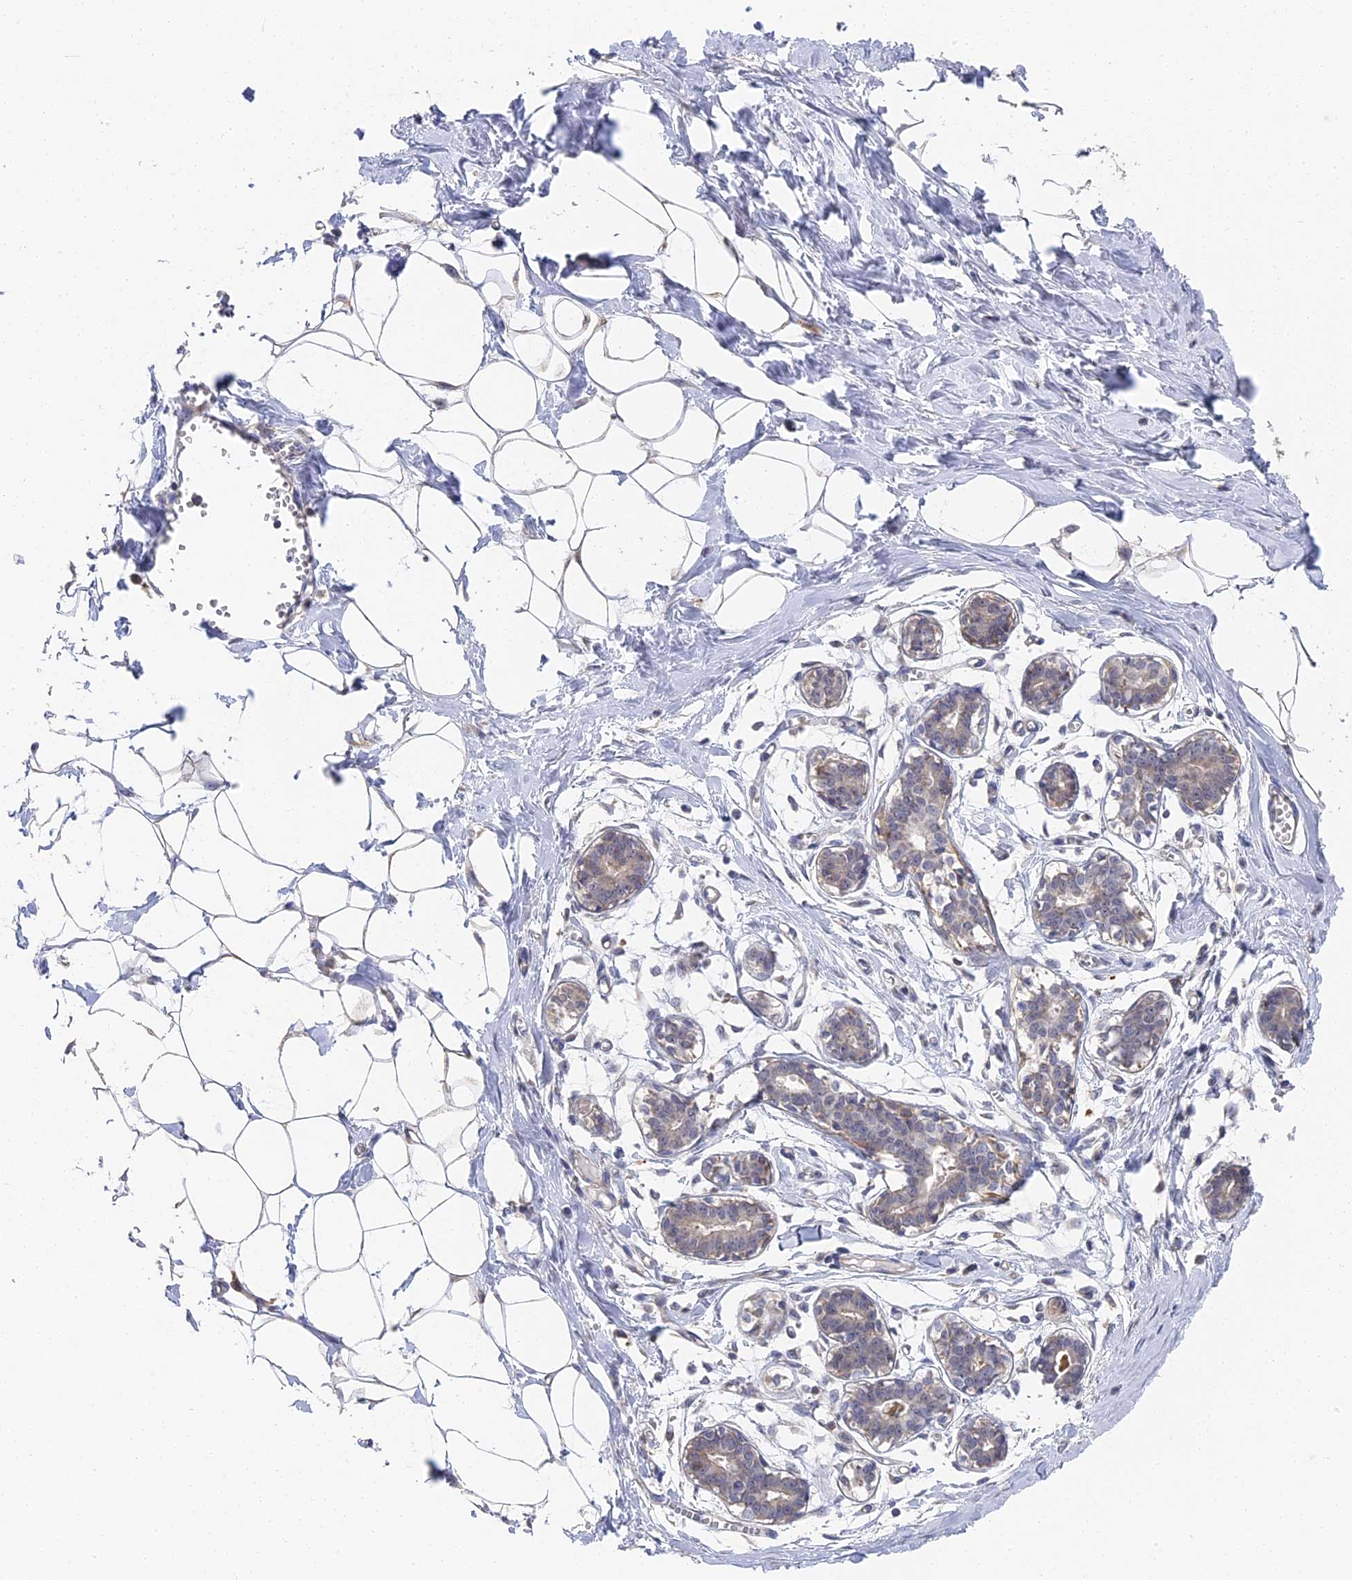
{"staining": {"intensity": "negative", "quantity": "none", "location": "none"}, "tissue": "breast", "cell_type": "Adipocytes", "image_type": "normal", "snomed": [{"axis": "morphology", "description": "Normal tissue, NOS"}, {"axis": "topography", "description": "Breast"}], "caption": "High power microscopy photomicrograph of an immunohistochemistry (IHC) micrograph of benign breast, revealing no significant staining in adipocytes.", "gene": "CCDC113", "patient": {"sex": "female", "age": 27}}